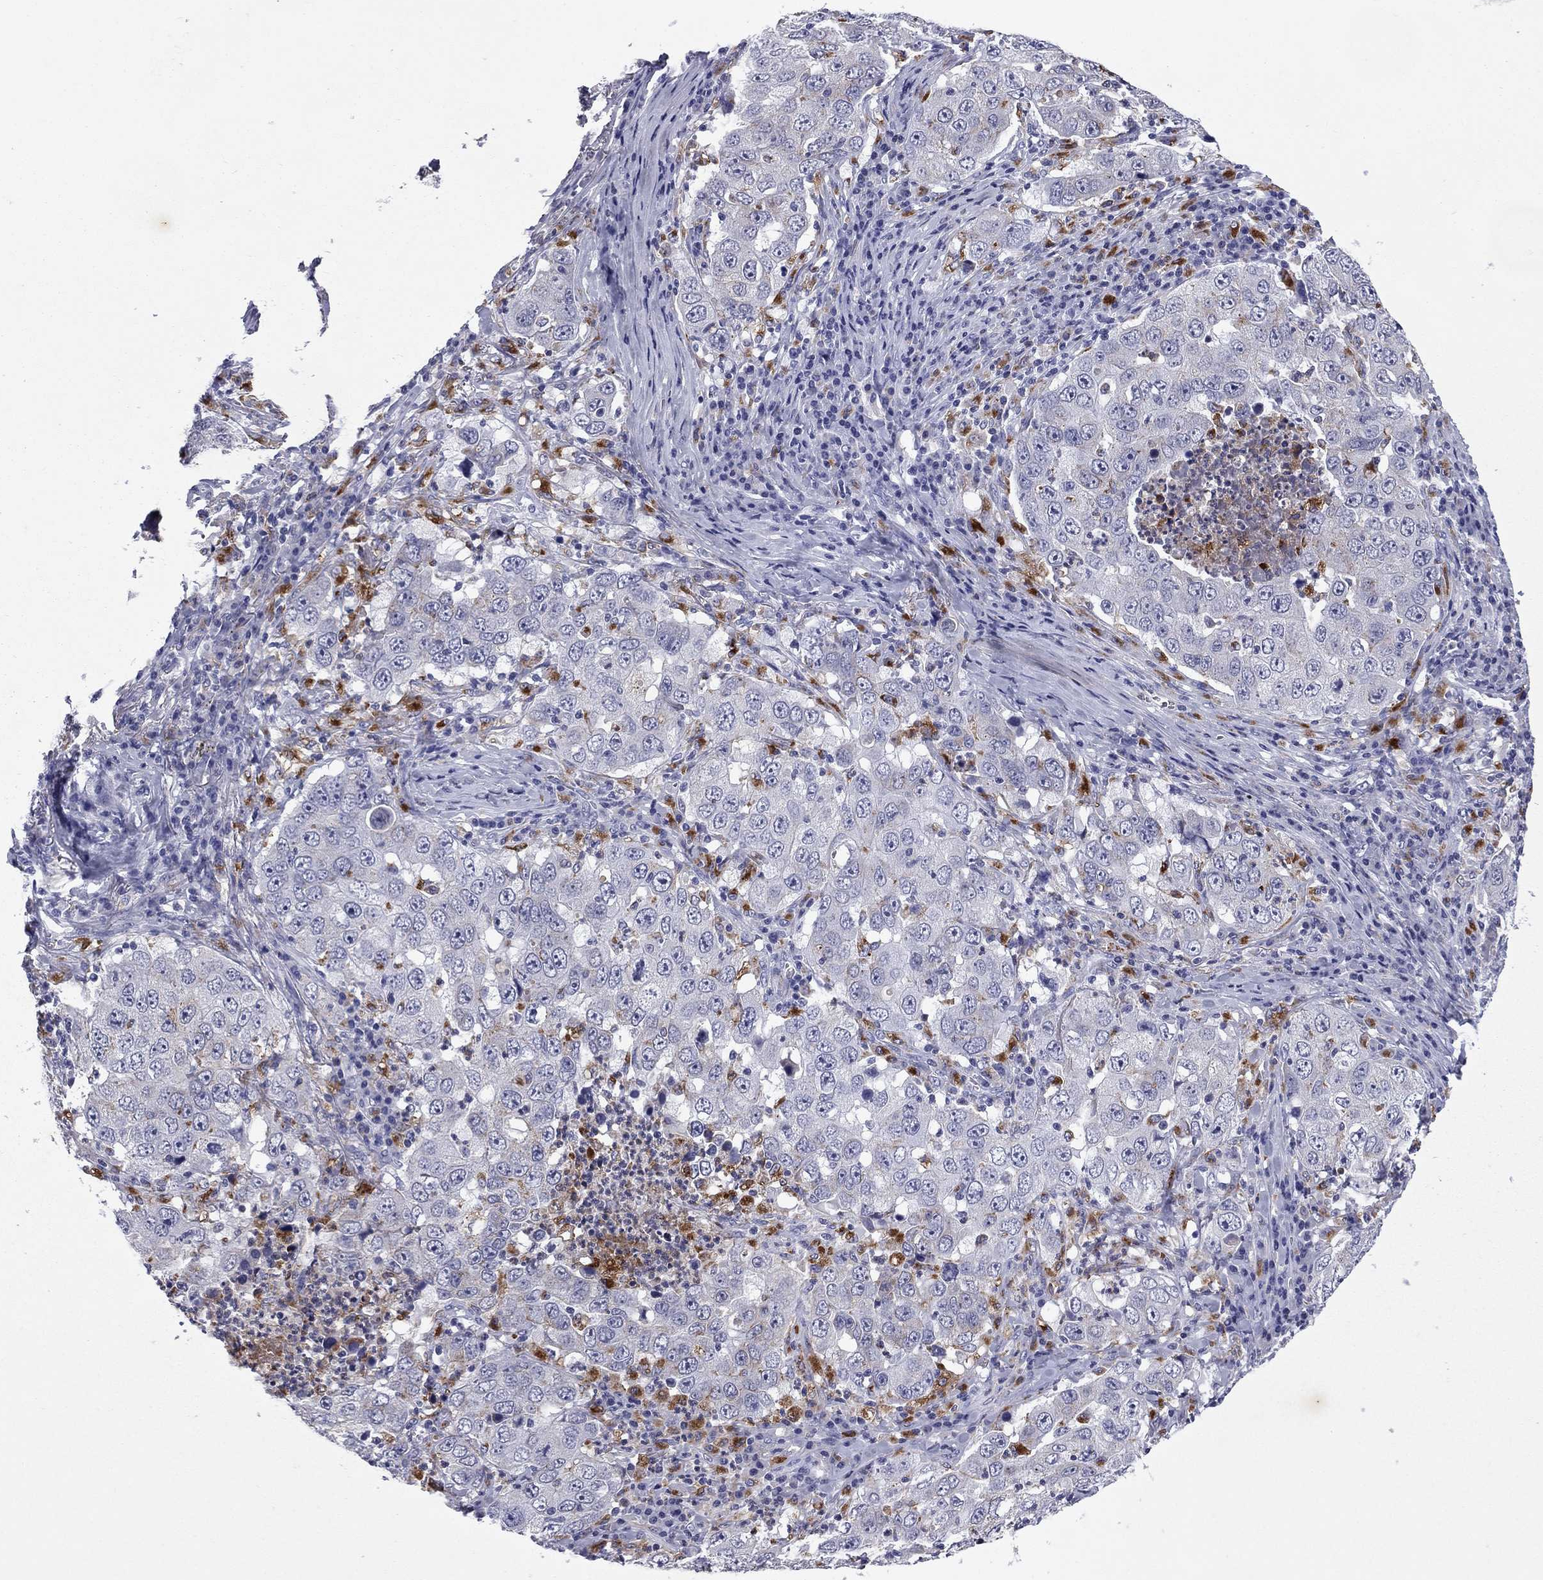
{"staining": {"intensity": "negative", "quantity": "none", "location": "none"}, "tissue": "lung cancer", "cell_type": "Tumor cells", "image_type": "cancer", "snomed": [{"axis": "morphology", "description": "Adenocarcinoma, NOS"}, {"axis": "topography", "description": "Lung"}], "caption": "There is no significant positivity in tumor cells of lung cancer (adenocarcinoma).", "gene": "MADCAM1", "patient": {"sex": "male", "age": 73}}